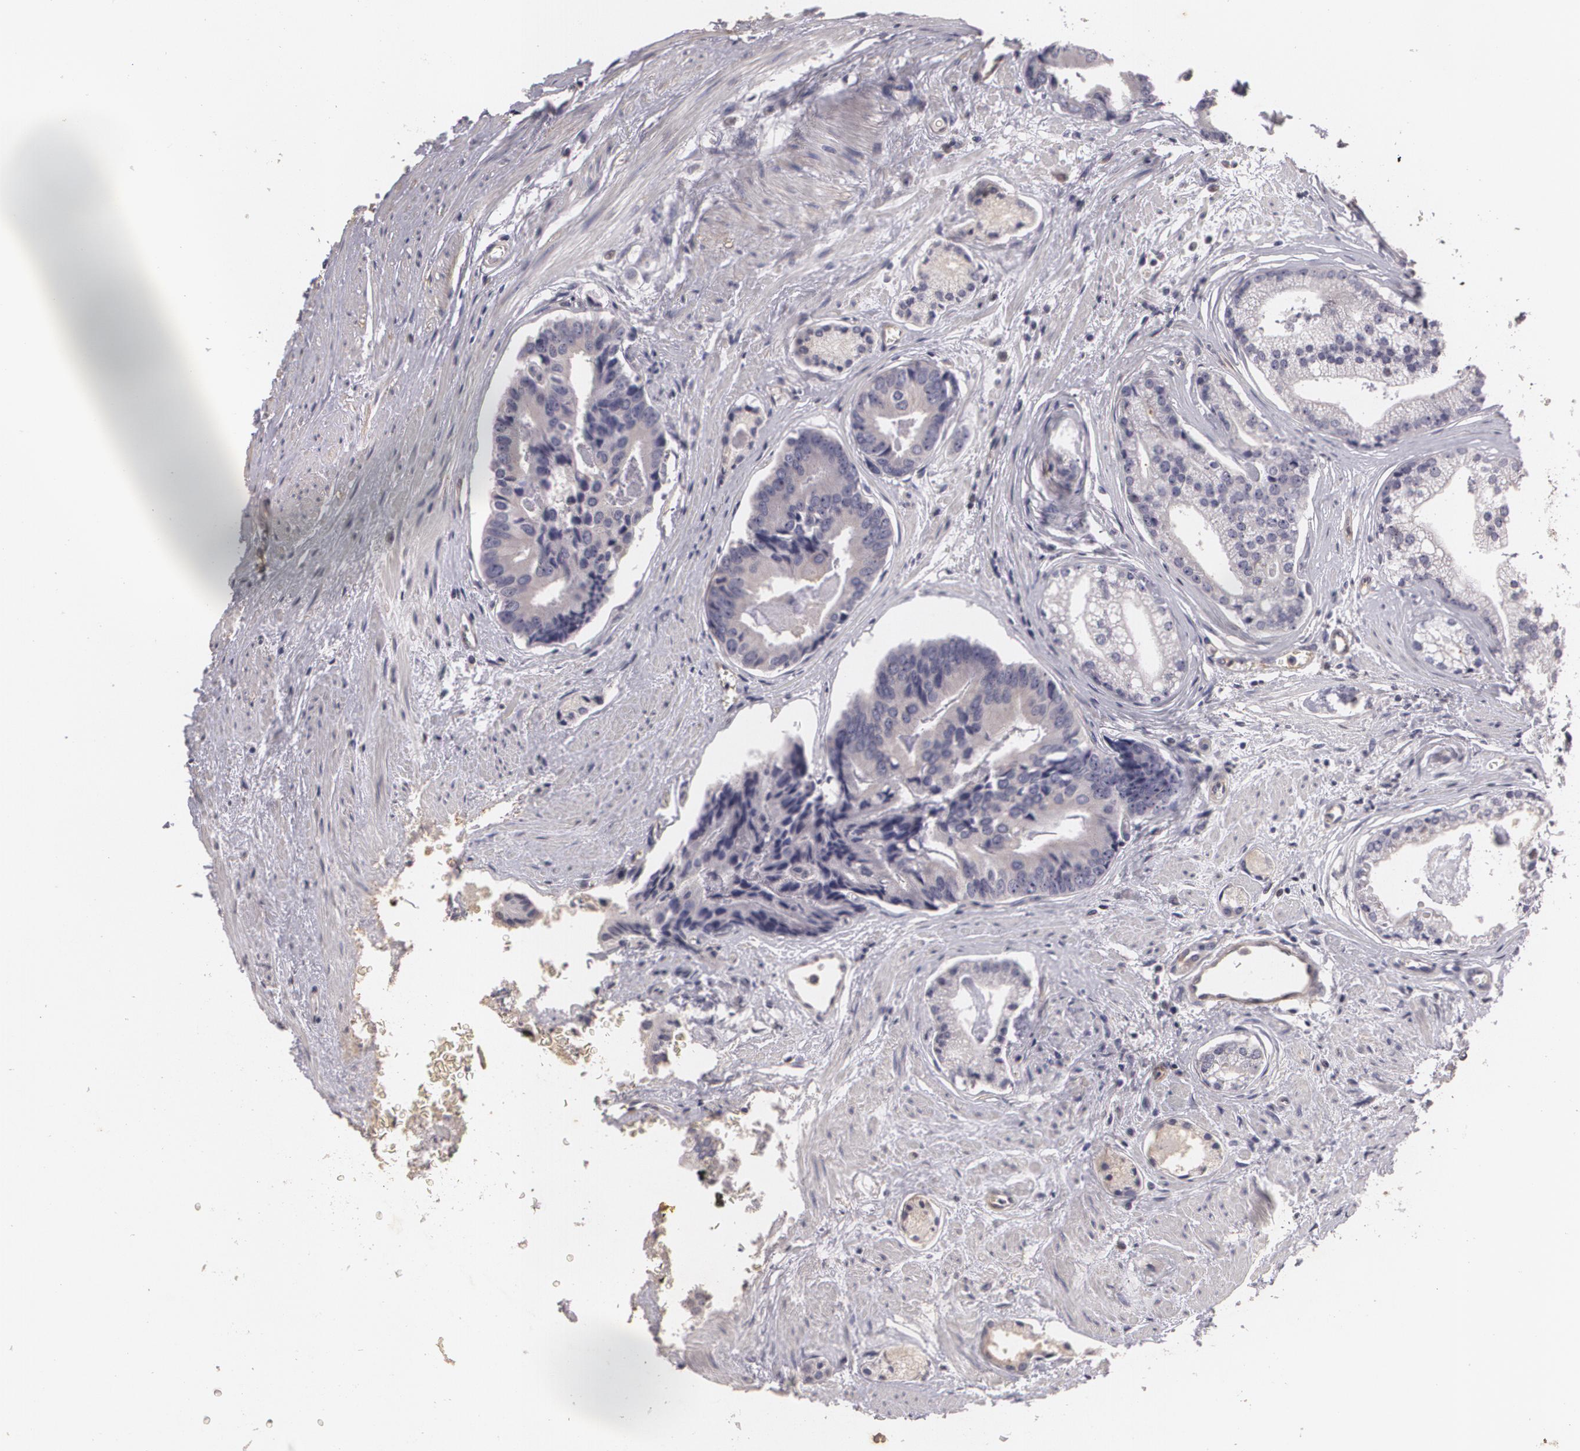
{"staining": {"intensity": "weak", "quantity": ">75%", "location": "cytoplasmic/membranous"}, "tissue": "prostate cancer", "cell_type": "Tumor cells", "image_type": "cancer", "snomed": [{"axis": "morphology", "description": "Adenocarcinoma, High grade"}, {"axis": "topography", "description": "Prostate"}], "caption": "Immunohistochemistry micrograph of neoplastic tissue: human adenocarcinoma (high-grade) (prostate) stained using IHC exhibits low levels of weak protein expression localized specifically in the cytoplasmic/membranous of tumor cells, appearing as a cytoplasmic/membranous brown color.", "gene": "KCNA4", "patient": {"sex": "male", "age": 56}}